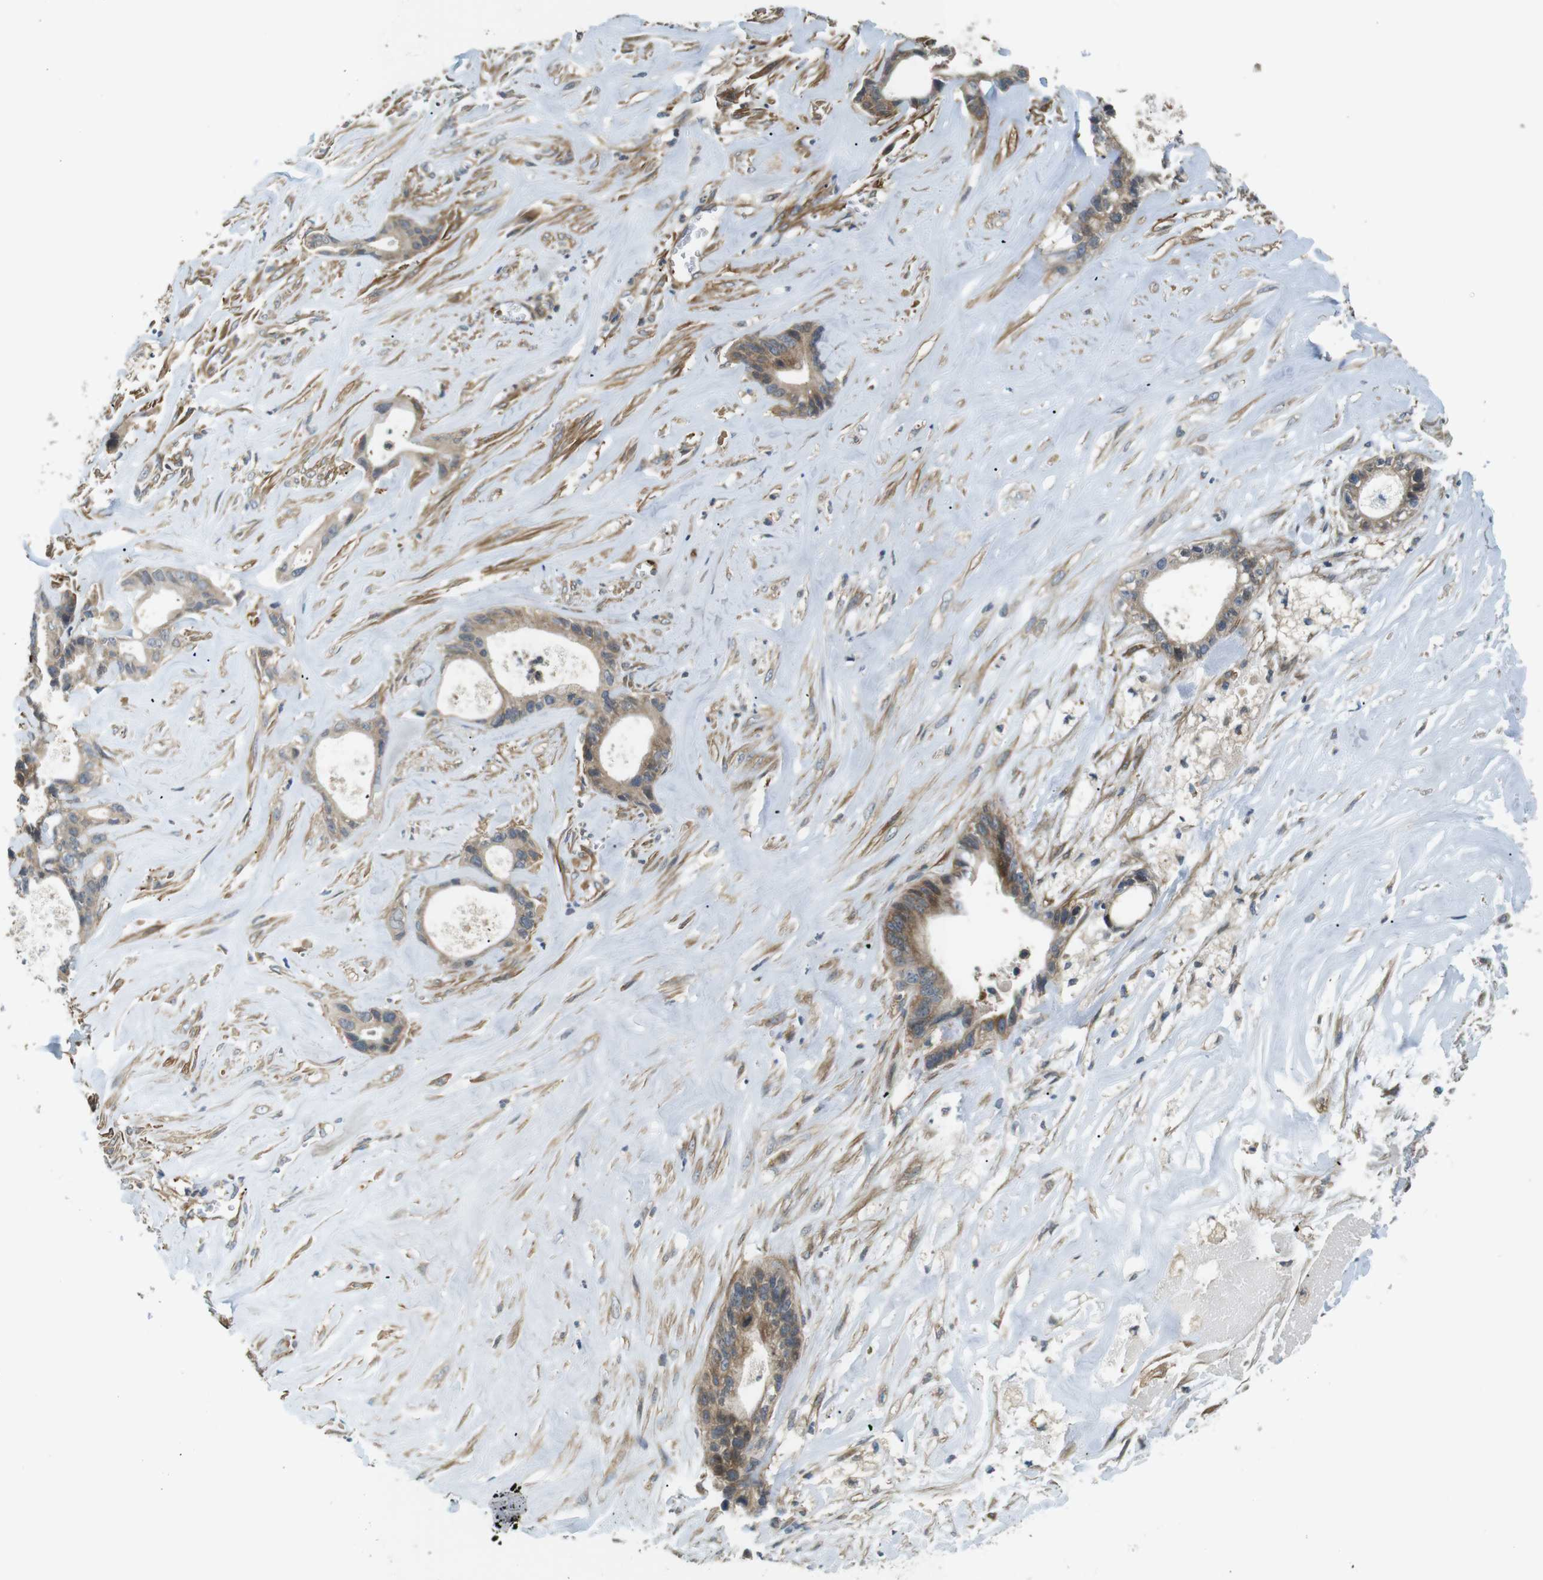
{"staining": {"intensity": "moderate", "quantity": "25%-75%", "location": "cytoplasmic/membranous"}, "tissue": "liver cancer", "cell_type": "Tumor cells", "image_type": "cancer", "snomed": [{"axis": "morphology", "description": "Cholangiocarcinoma"}, {"axis": "topography", "description": "Liver"}], "caption": "This micrograph shows immunohistochemistry staining of cholangiocarcinoma (liver), with medium moderate cytoplasmic/membranous staining in about 25%-75% of tumor cells.", "gene": "TSC1", "patient": {"sex": "female", "age": 55}}